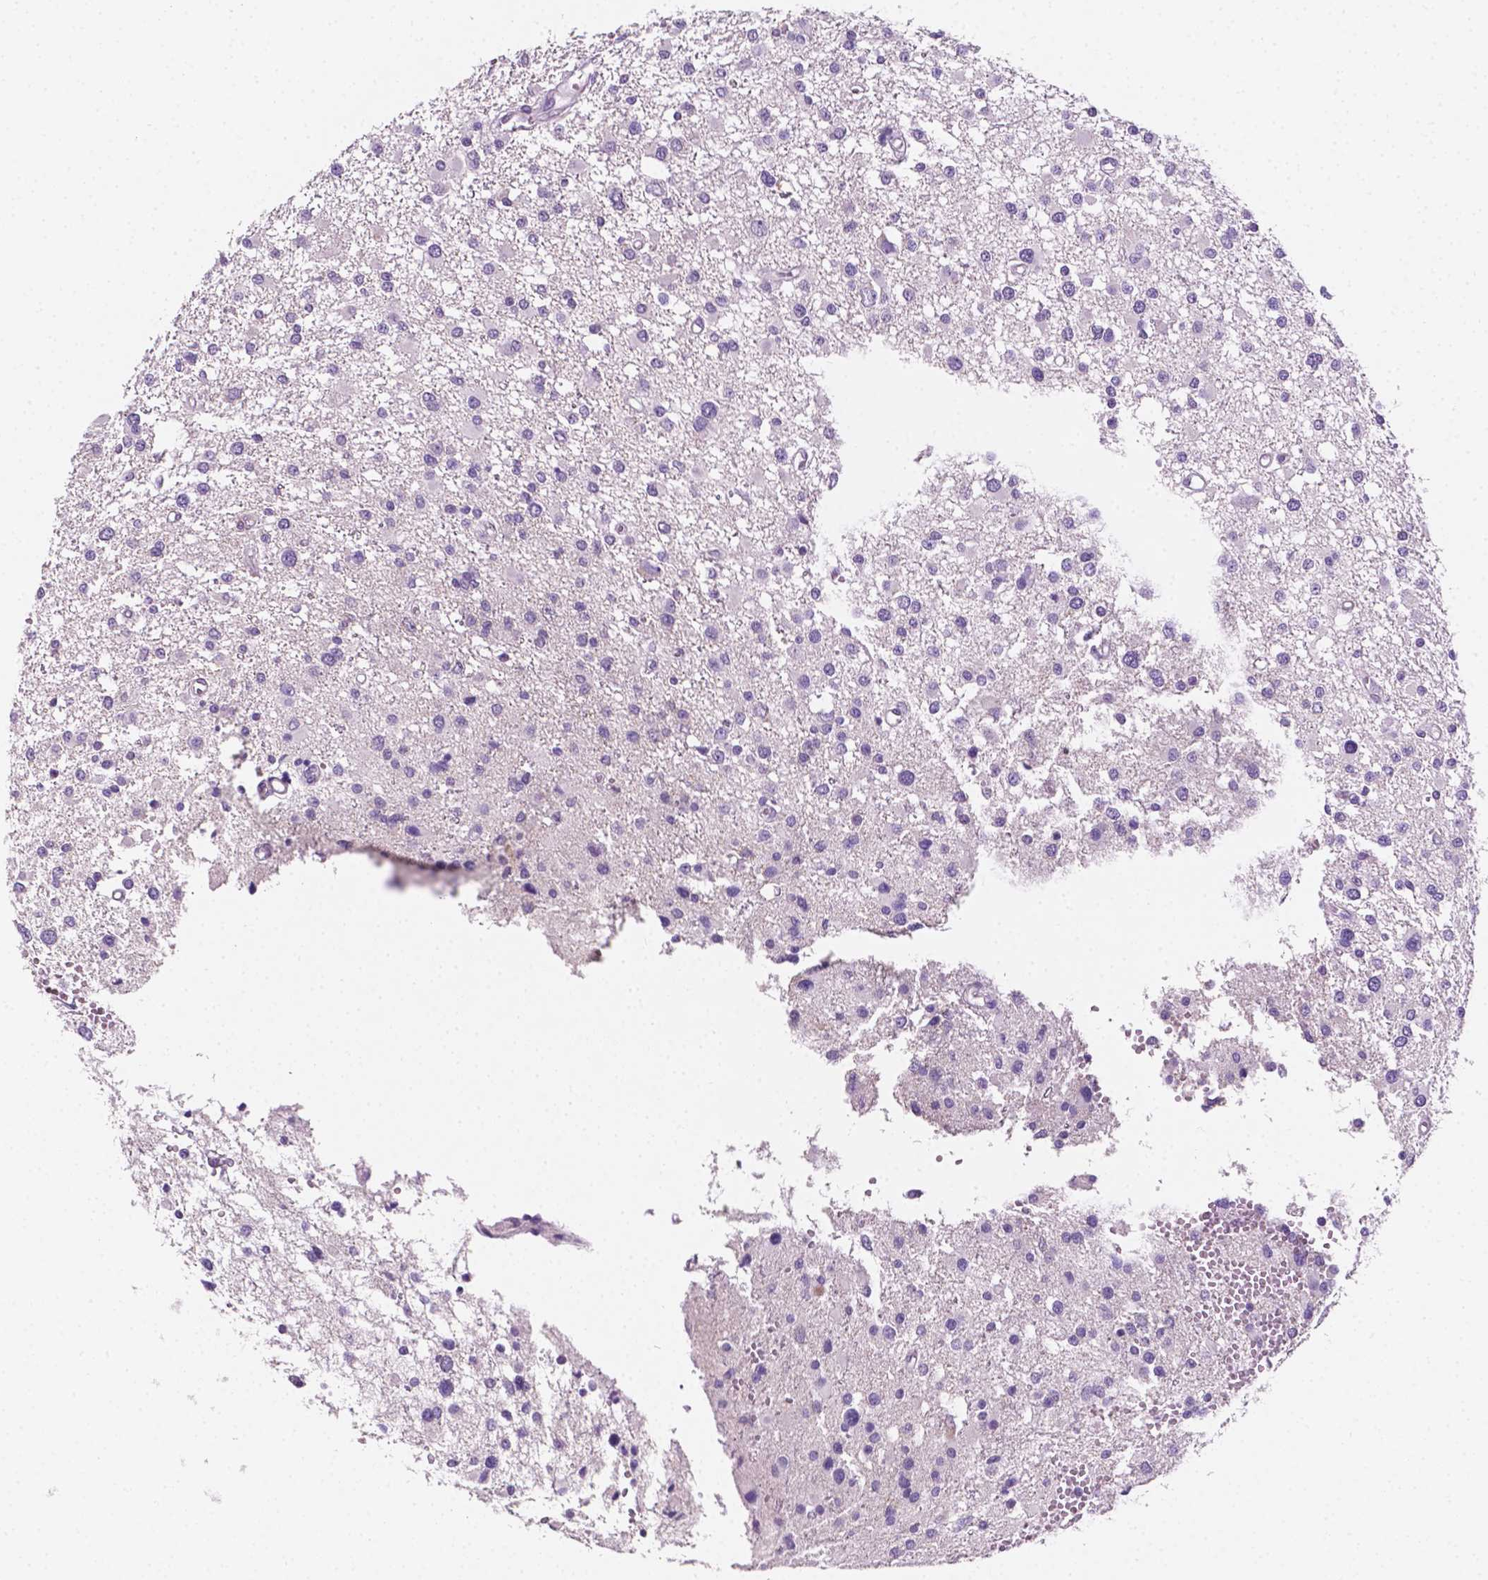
{"staining": {"intensity": "negative", "quantity": "none", "location": "none"}, "tissue": "glioma", "cell_type": "Tumor cells", "image_type": "cancer", "snomed": [{"axis": "morphology", "description": "Glioma, malignant, High grade"}, {"axis": "topography", "description": "Brain"}], "caption": "Protein analysis of glioma exhibits no significant positivity in tumor cells.", "gene": "EGFR", "patient": {"sex": "male", "age": 54}}